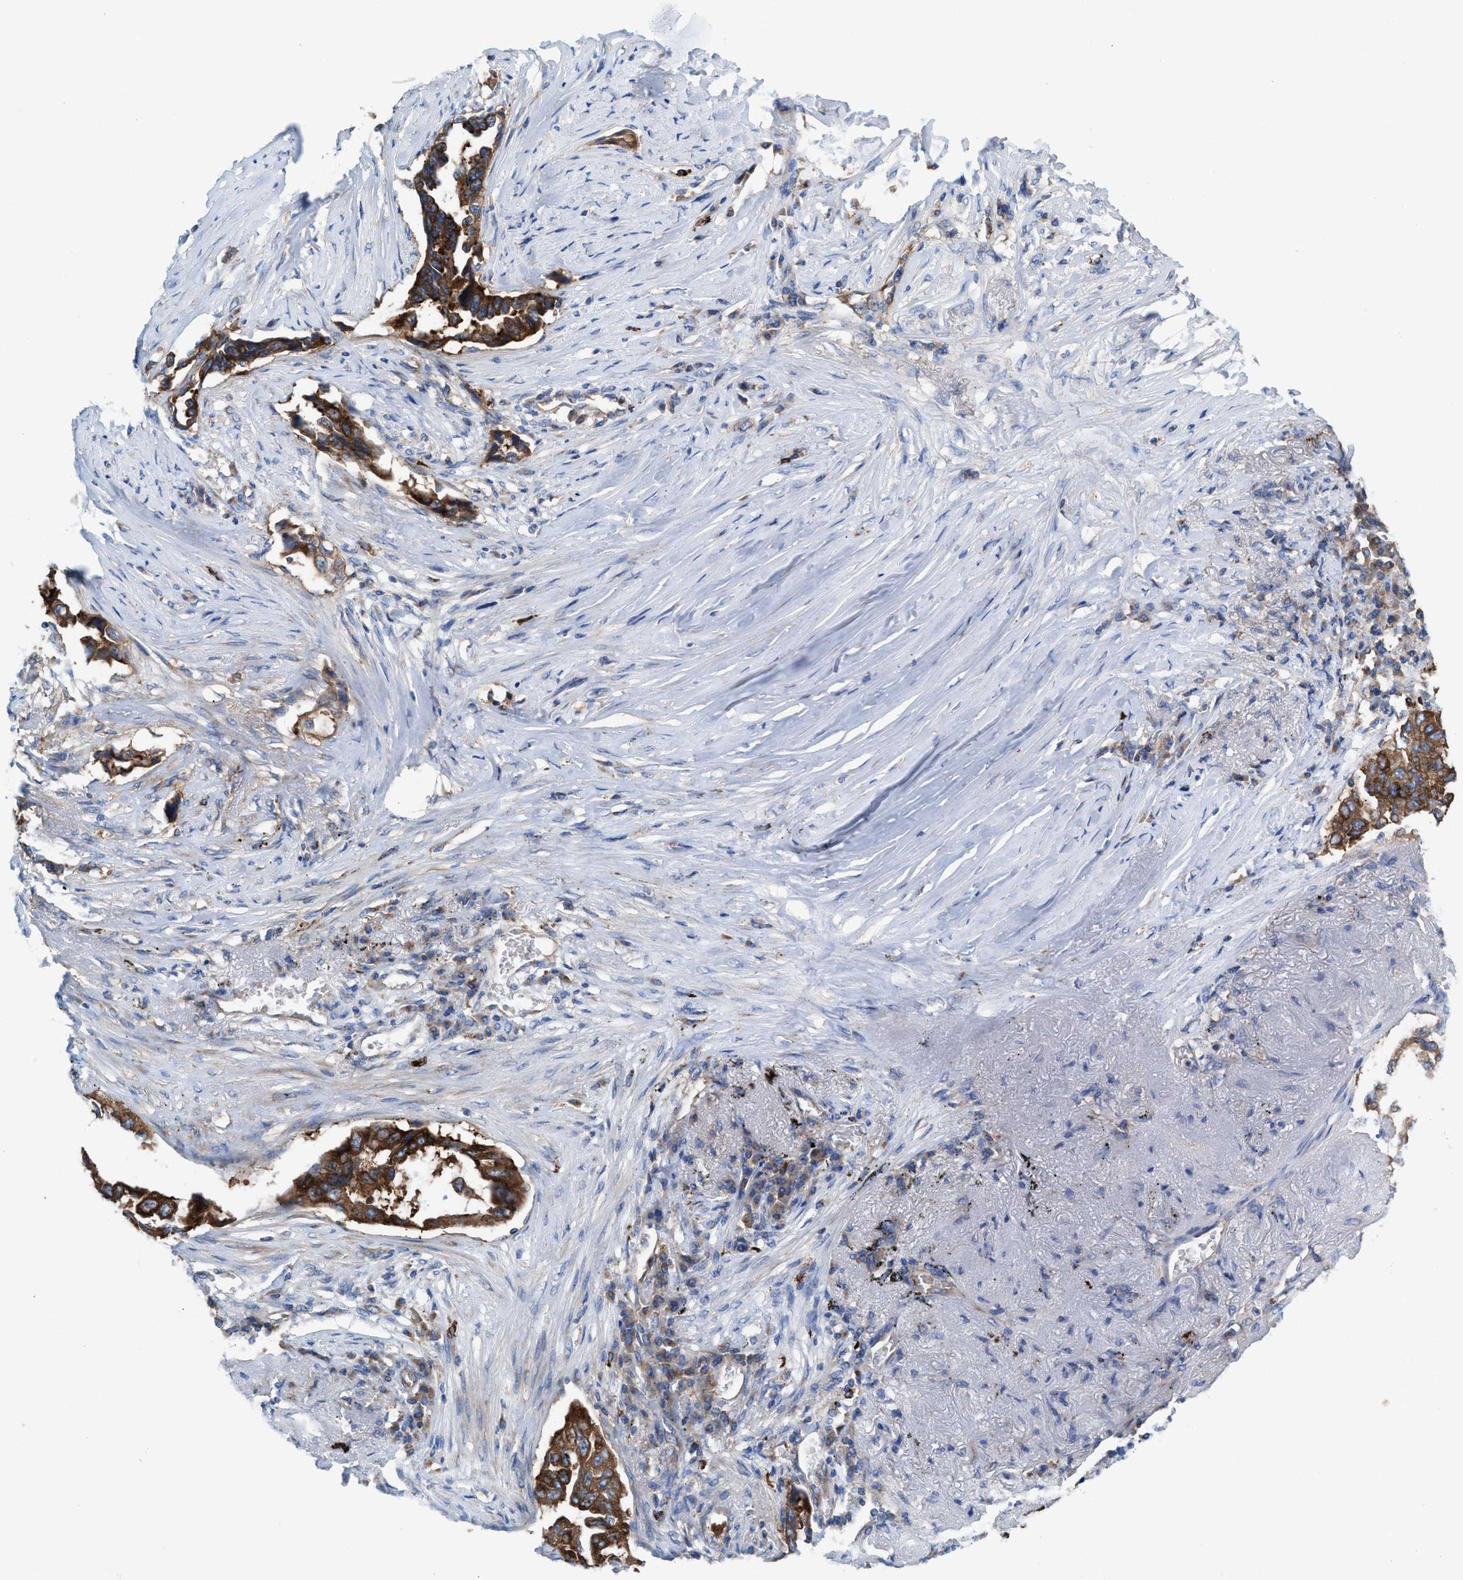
{"staining": {"intensity": "moderate", "quantity": ">75%", "location": "cytoplasmic/membranous"}, "tissue": "lung cancer", "cell_type": "Tumor cells", "image_type": "cancer", "snomed": [{"axis": "morphology", "description": "Adenocarcinoma, NOS"}, {"axis": "topography", "description": "Lung"}], "caption": "This micrograph demonstrates lung cancer (adenocarcinoma) stained with immunohistochemistry (IHC) to label a protein in brown. The cytoplasmic/membranous of tumor cells show moderate positivity for the protein. Nuclei are counter-stained blue.", "gene": "NYAP1", "patient": {"sex": "female", "age": 51}}